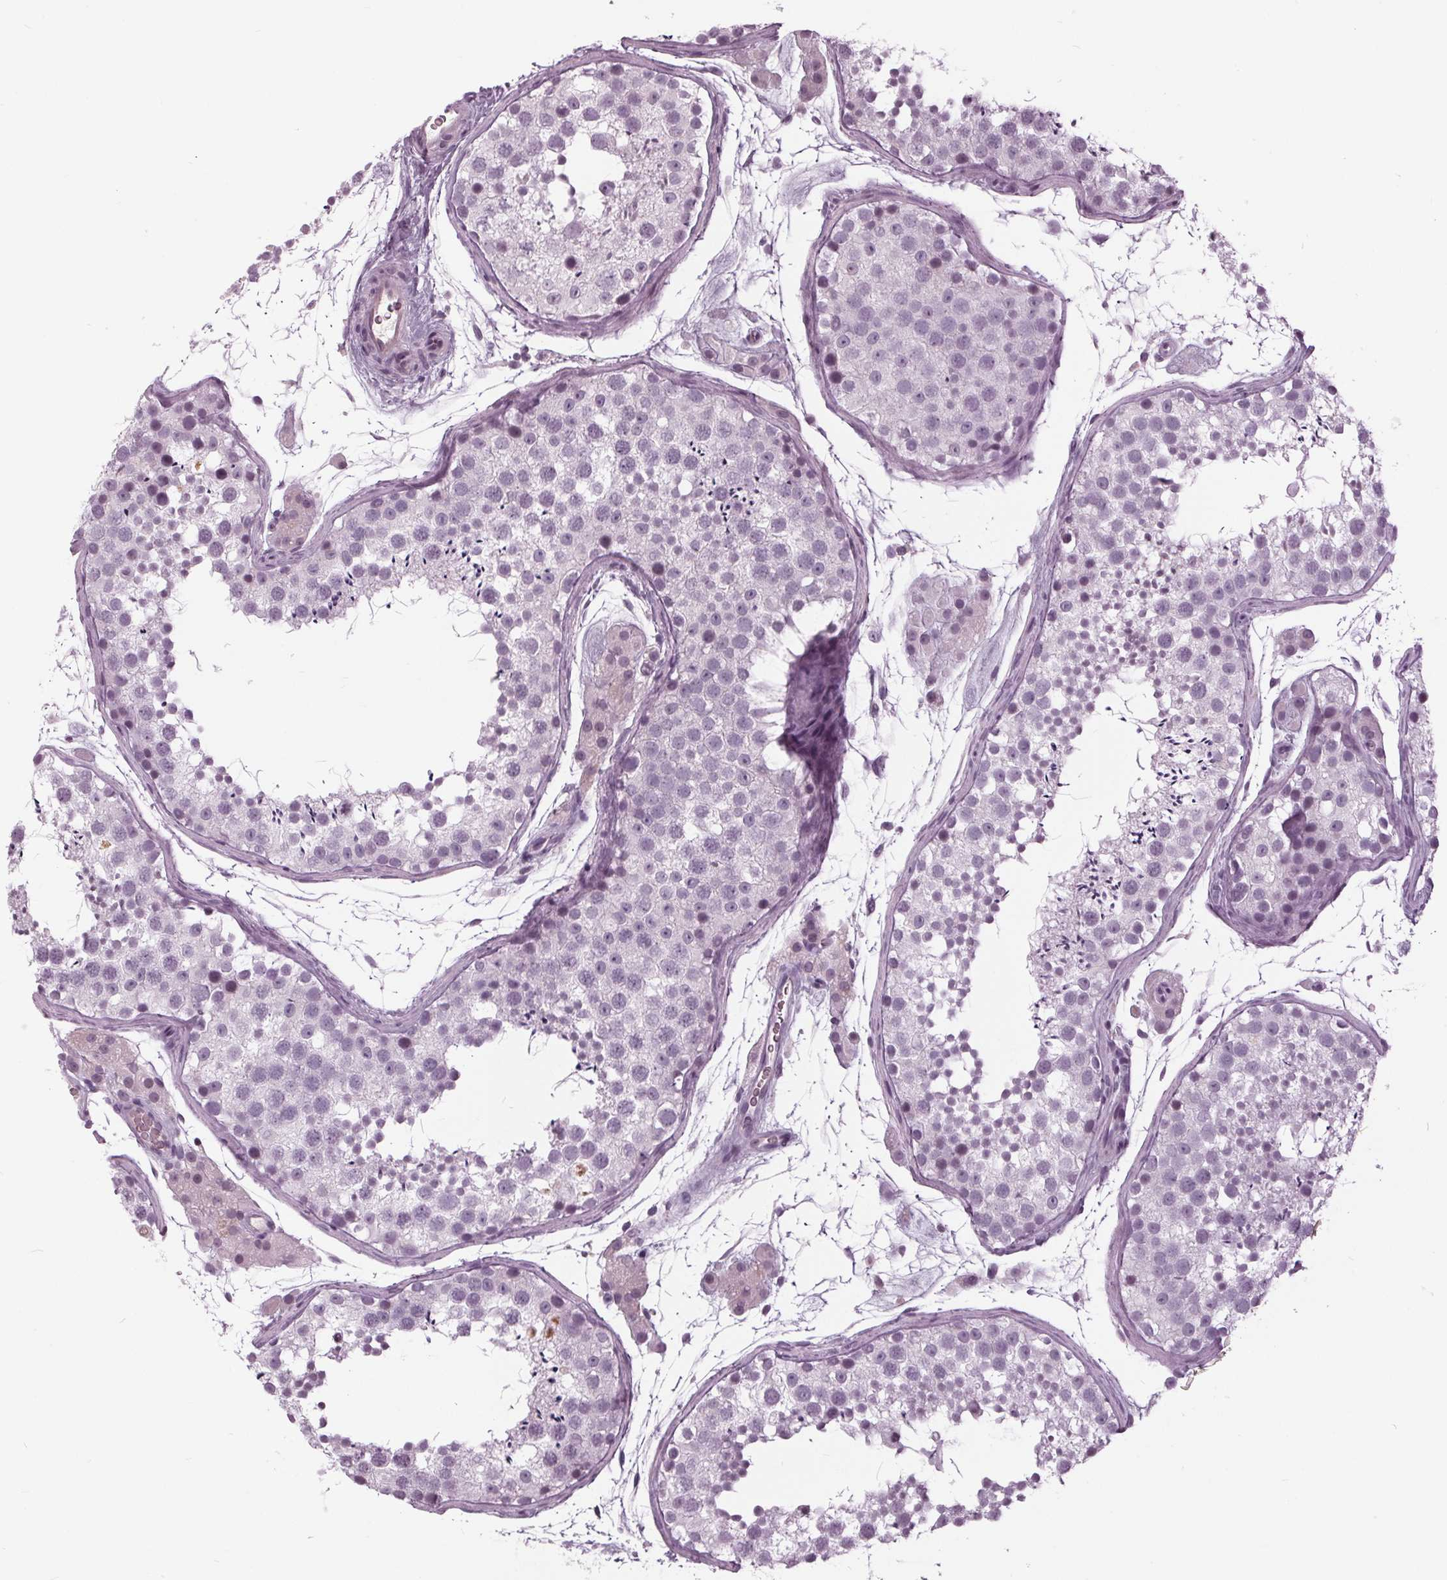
{"staining": {"intensity": "negative", "quantity": "none", "location": "none"}, "tissue": "testis", "cell_type": "Cells in seminiferous ducts", "image_type": "normal", "snomed": [{"axis": "morphology", "description": "Normal tissue, NOS"}, {"axis": "topography", "description": "Testis"}], "caption": "IHC of normal human testis displays no expression in cells in seminiferous ducts. The staining was performed using DAB (3,3'-diaminobenzidine) to visualize the protein expression in brown, while the nuclei were stained in blue with hematoxylin (Magnification: 20x).", "gene": "SLC9A4", "patient": {"sex": "male", "age": 41}}